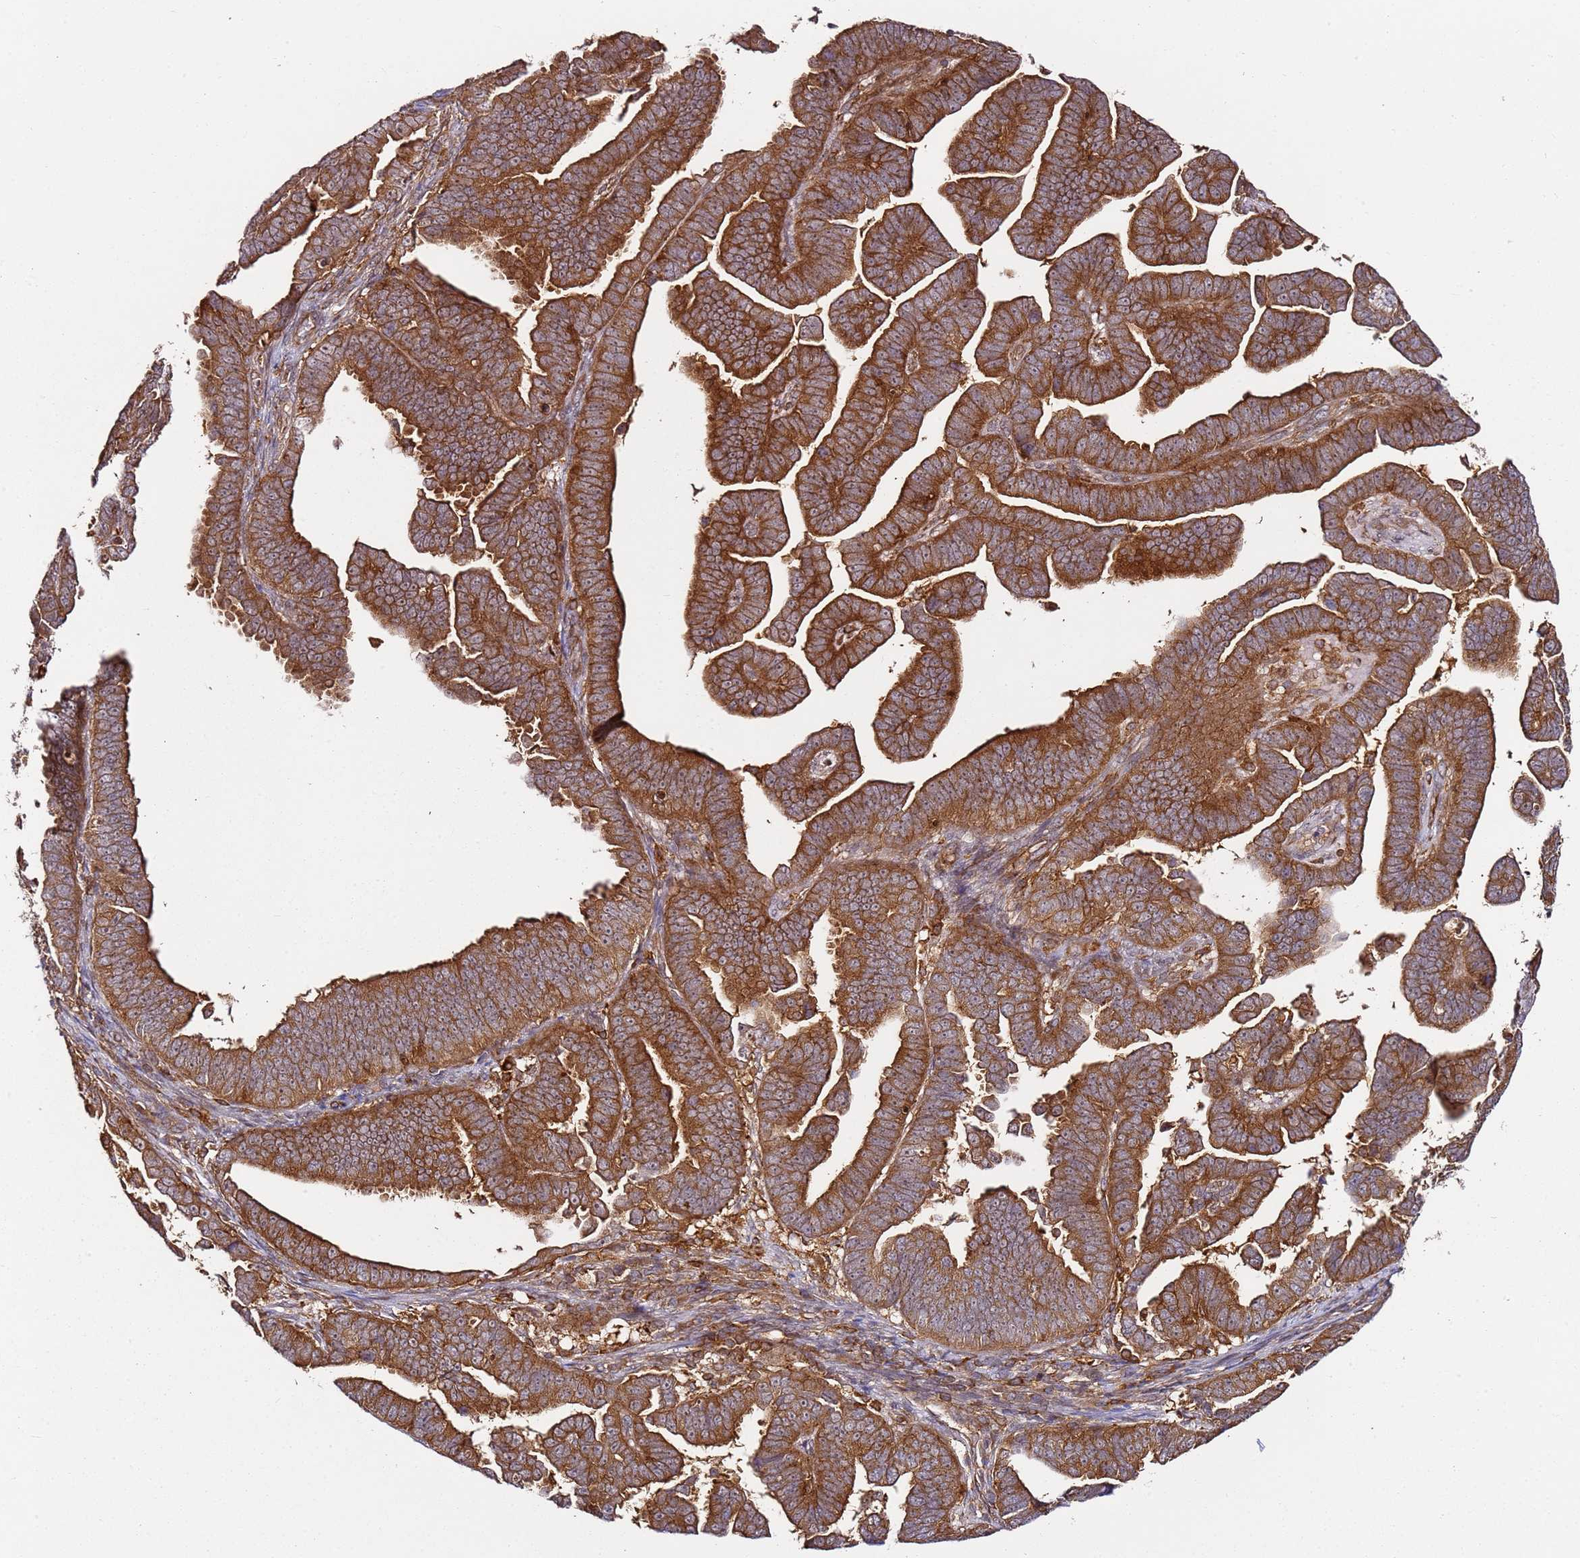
{"staining": {"intensity": "strong", "quantity": ">75%", "location": "cytoplasmic/membranous"}, "tissue": "endometrial cancer", "cell_type": "Tumor cells", "image_type": "cancer", "snomed": [{"axis": "morphology", "description": "Adenocarcinoma, NOS"}, {"axis": "topography", "description": "Endometrium"}], "caption": "A brown stain labels strong cytoplasmic/membranous positivity of a protein in human endometrial adenocarcinoma tumor cells. (Stains: DAB (3,3'-diaminobenzidine) in brown, nuclei in blue, Microscopy: brightfield microscopy at high magnification).", "gene": "PRMT7", "patient": {"sex": "female", "age": 75}}